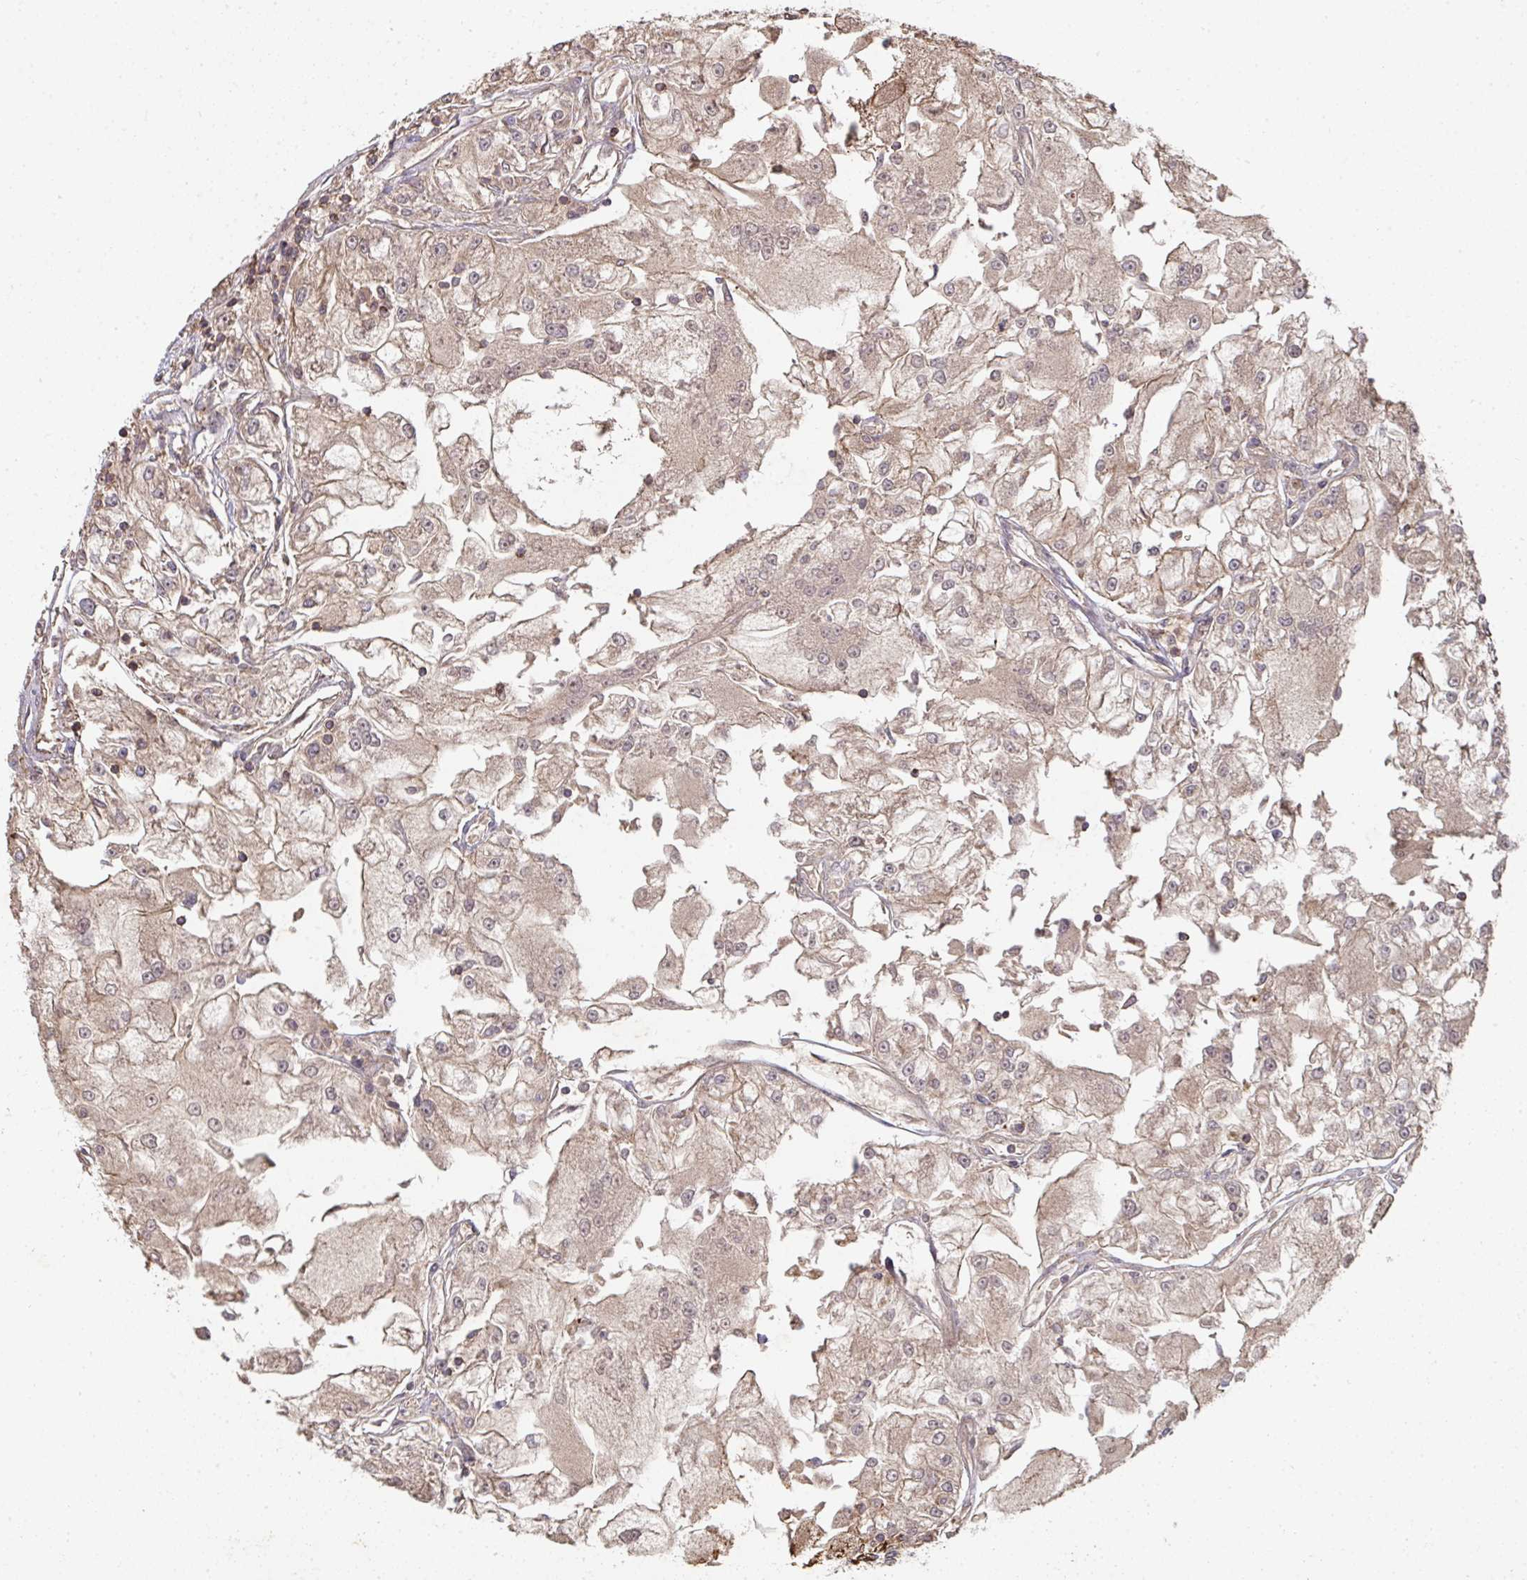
{"staining": {"intensity": "weak", "quantity": ">75%", "location": "cytoplasmic/membranous"}, "tissue": "renal cancer", "cell_type": "Tumor cells", "image_type": "cancer", "snomed": [{"axis": "morphology", "description": "Adenocarcinoma, NOS"}, {"axis": "topography", "description": "Kidney"}], "caption": "IHC (DAB) staining of renal cancer reveals weak cytoplasmic/membranous protein positivity in about >75% of tumor cells.", "gene": "TNMD", "patient": {"sex": "female", "age": 72}}